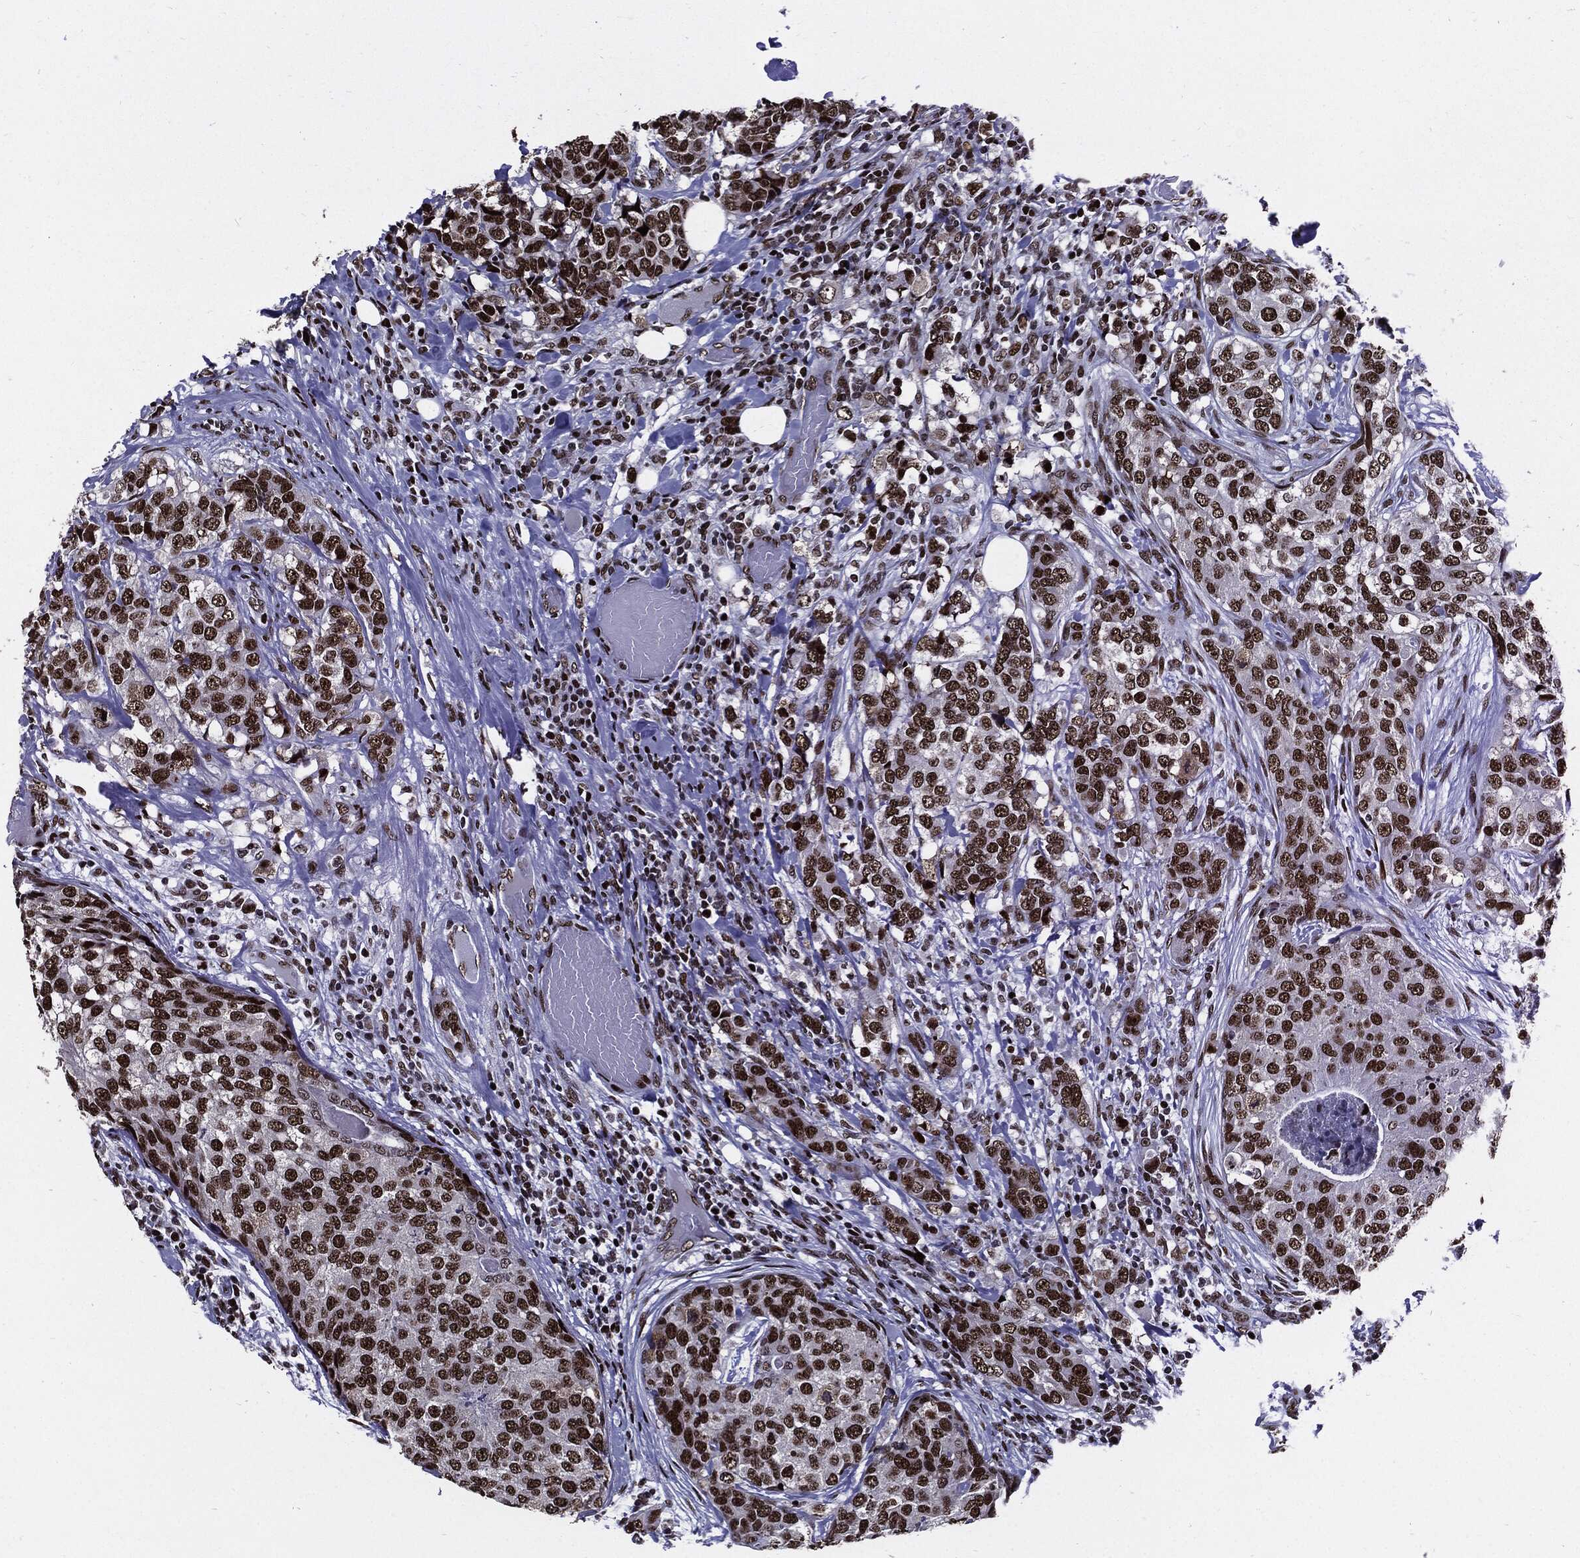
{"staining": {"intensity": "strong", "quantity": ">75%", "location": "nuclear"}, "tissue": "breast cancer", "cell_type": "Tumor cells", "image_type": "cancer", "snomed": [{"axis": "morphology", "description": "Lobular carcinoma"}, {"axis": "topography", "description": "Breast"}], "caption": "DAB (3,3'-diaminobenzidine) immunohistochemical staining of breast lobular carcinoma shows strong nuclear protein positivity in approximately >75% of tumor cells.", "gene": "ZFP91", "patient": {"sex": "female", "age": 59}}